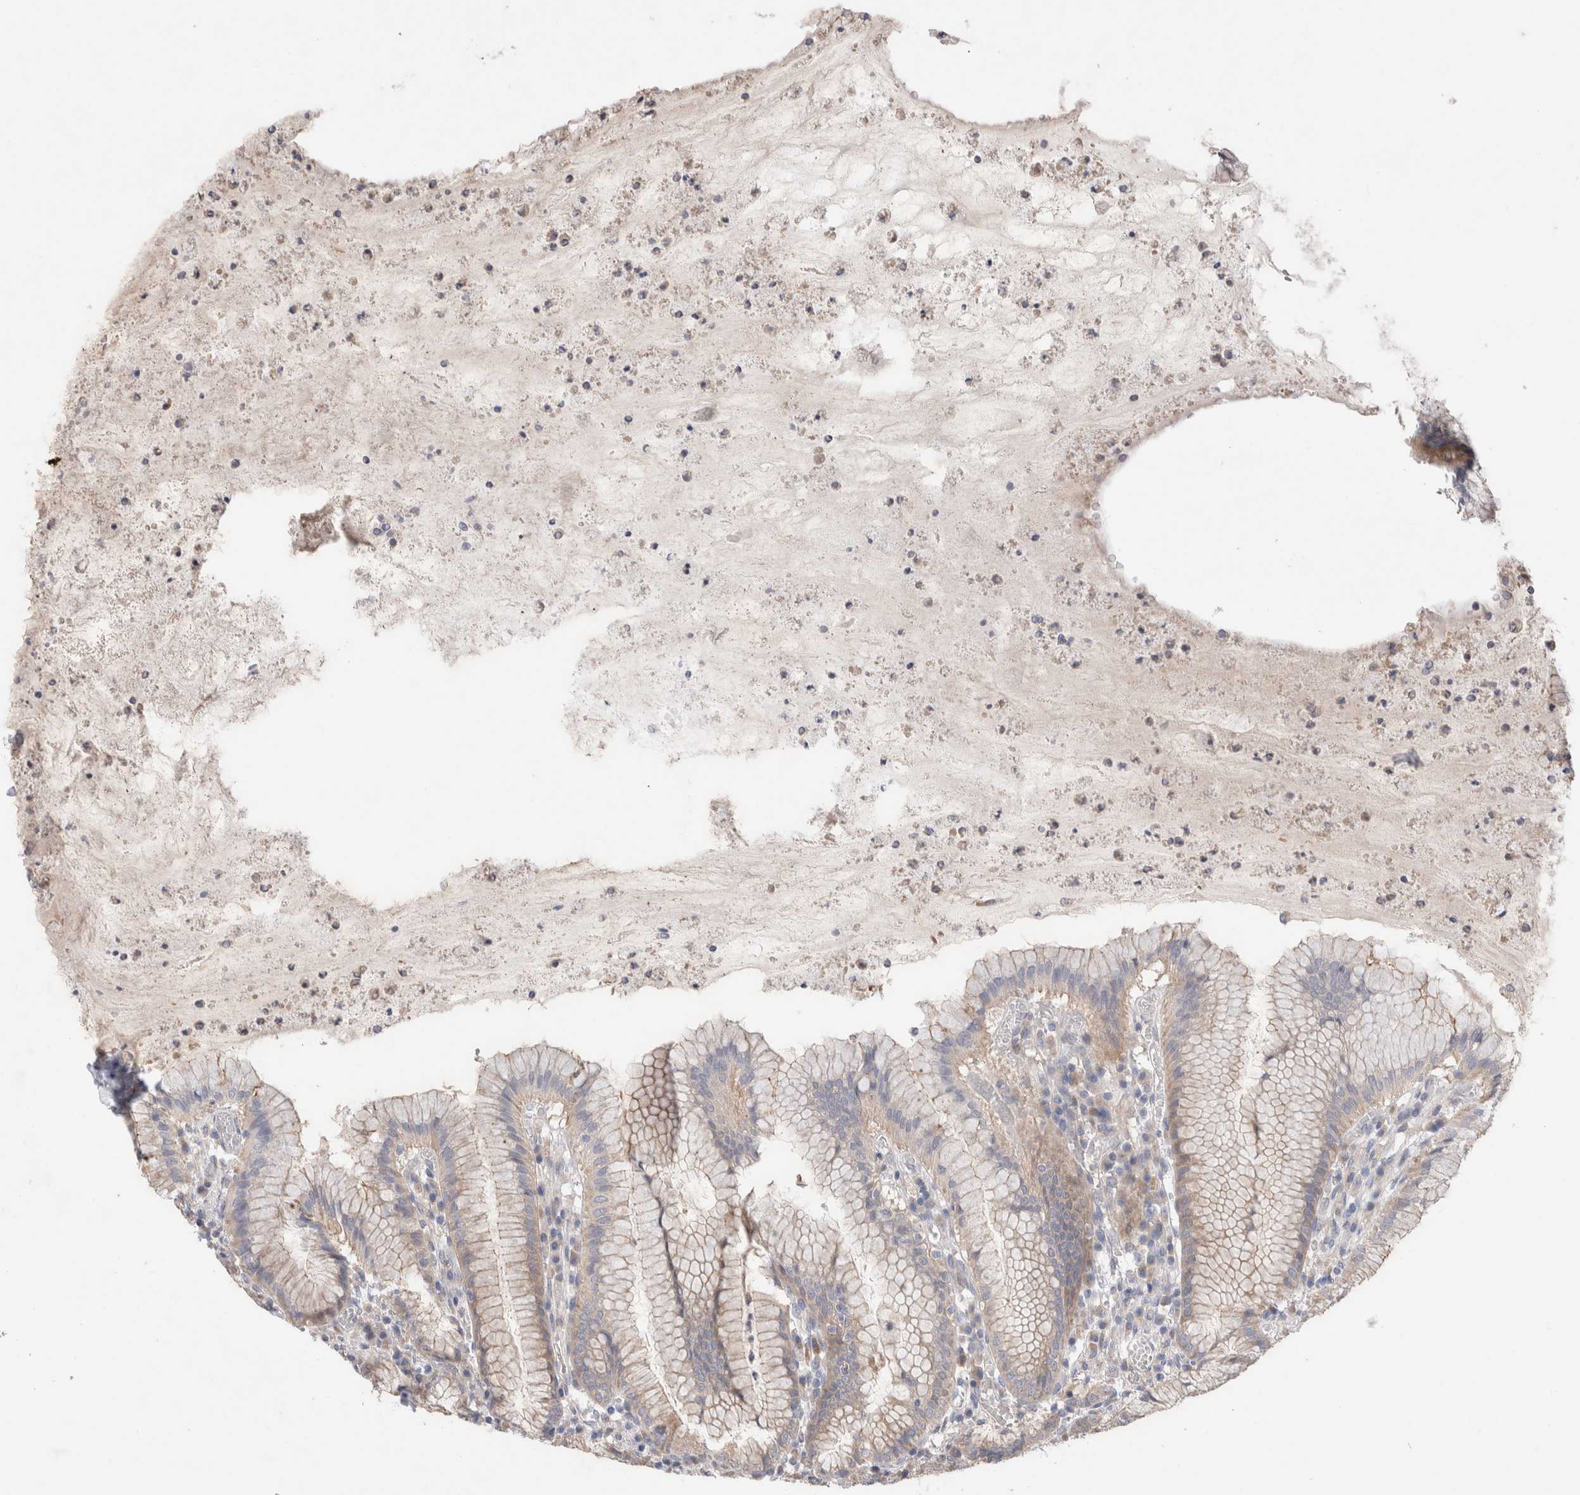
{"staining": {"intensity": "moderate", "quantity": "25%-75%", "location": "cytoplasmic/membranous"}, "tissue": "stomach", "cell_type": "Glandular cells", "image_type": "normal", "snomed": [{"axis": "morphology", "description": "Normal tissue, NOS"}, {"axis": "topography", "description": "Stomach"}], "caption": "DAB (3,3'-diaminobenzidine) immunohistochemical staining of benign stomach reveals moderate cytoplasmic/membranous protein staining in about 25%-75% of glandular cells.", "gene": "IFT74", "patient": {"sex": "male", "age": 55}}